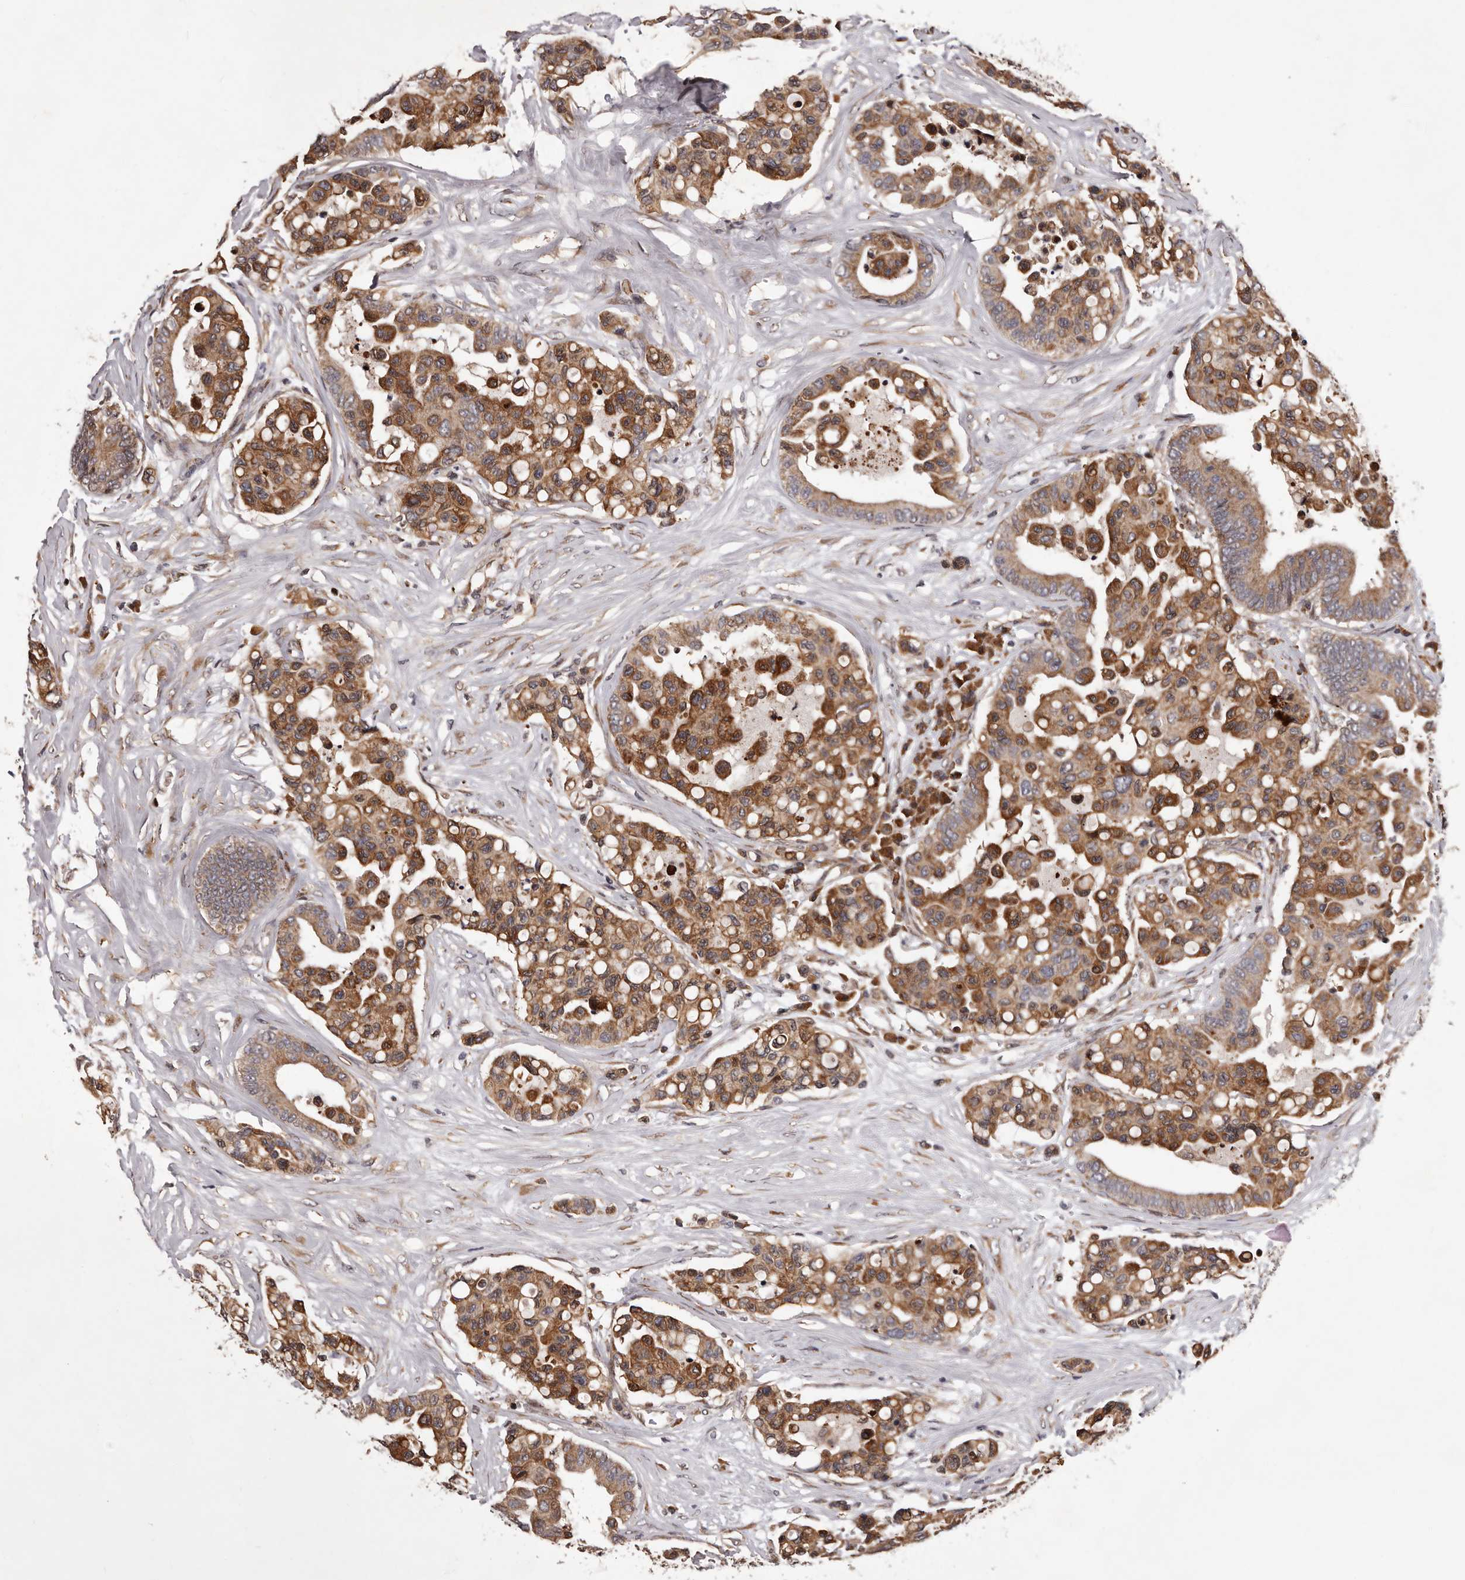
{"staining": {"intensity": "moderate", "quantity": ">75%", "location": "cytoplasmic/membranous"}, "tissue": "colorectal cancer", "cell_type": "Tumor cells", "image_type": "cancer", "snomed": [{"axis": "morphology", "description": "Adenocarcinoma, NOS"}, {"axis": "topography", "description": "Colon"}], "caption": "Moderate cytoplasmic/membranous positivity is appreciated in approximately >75% of tumor cells in colorectal cancer (adenocarcinoma).", "gene": "GADD45B", "patient": {"sex": "male", "age": 82}}